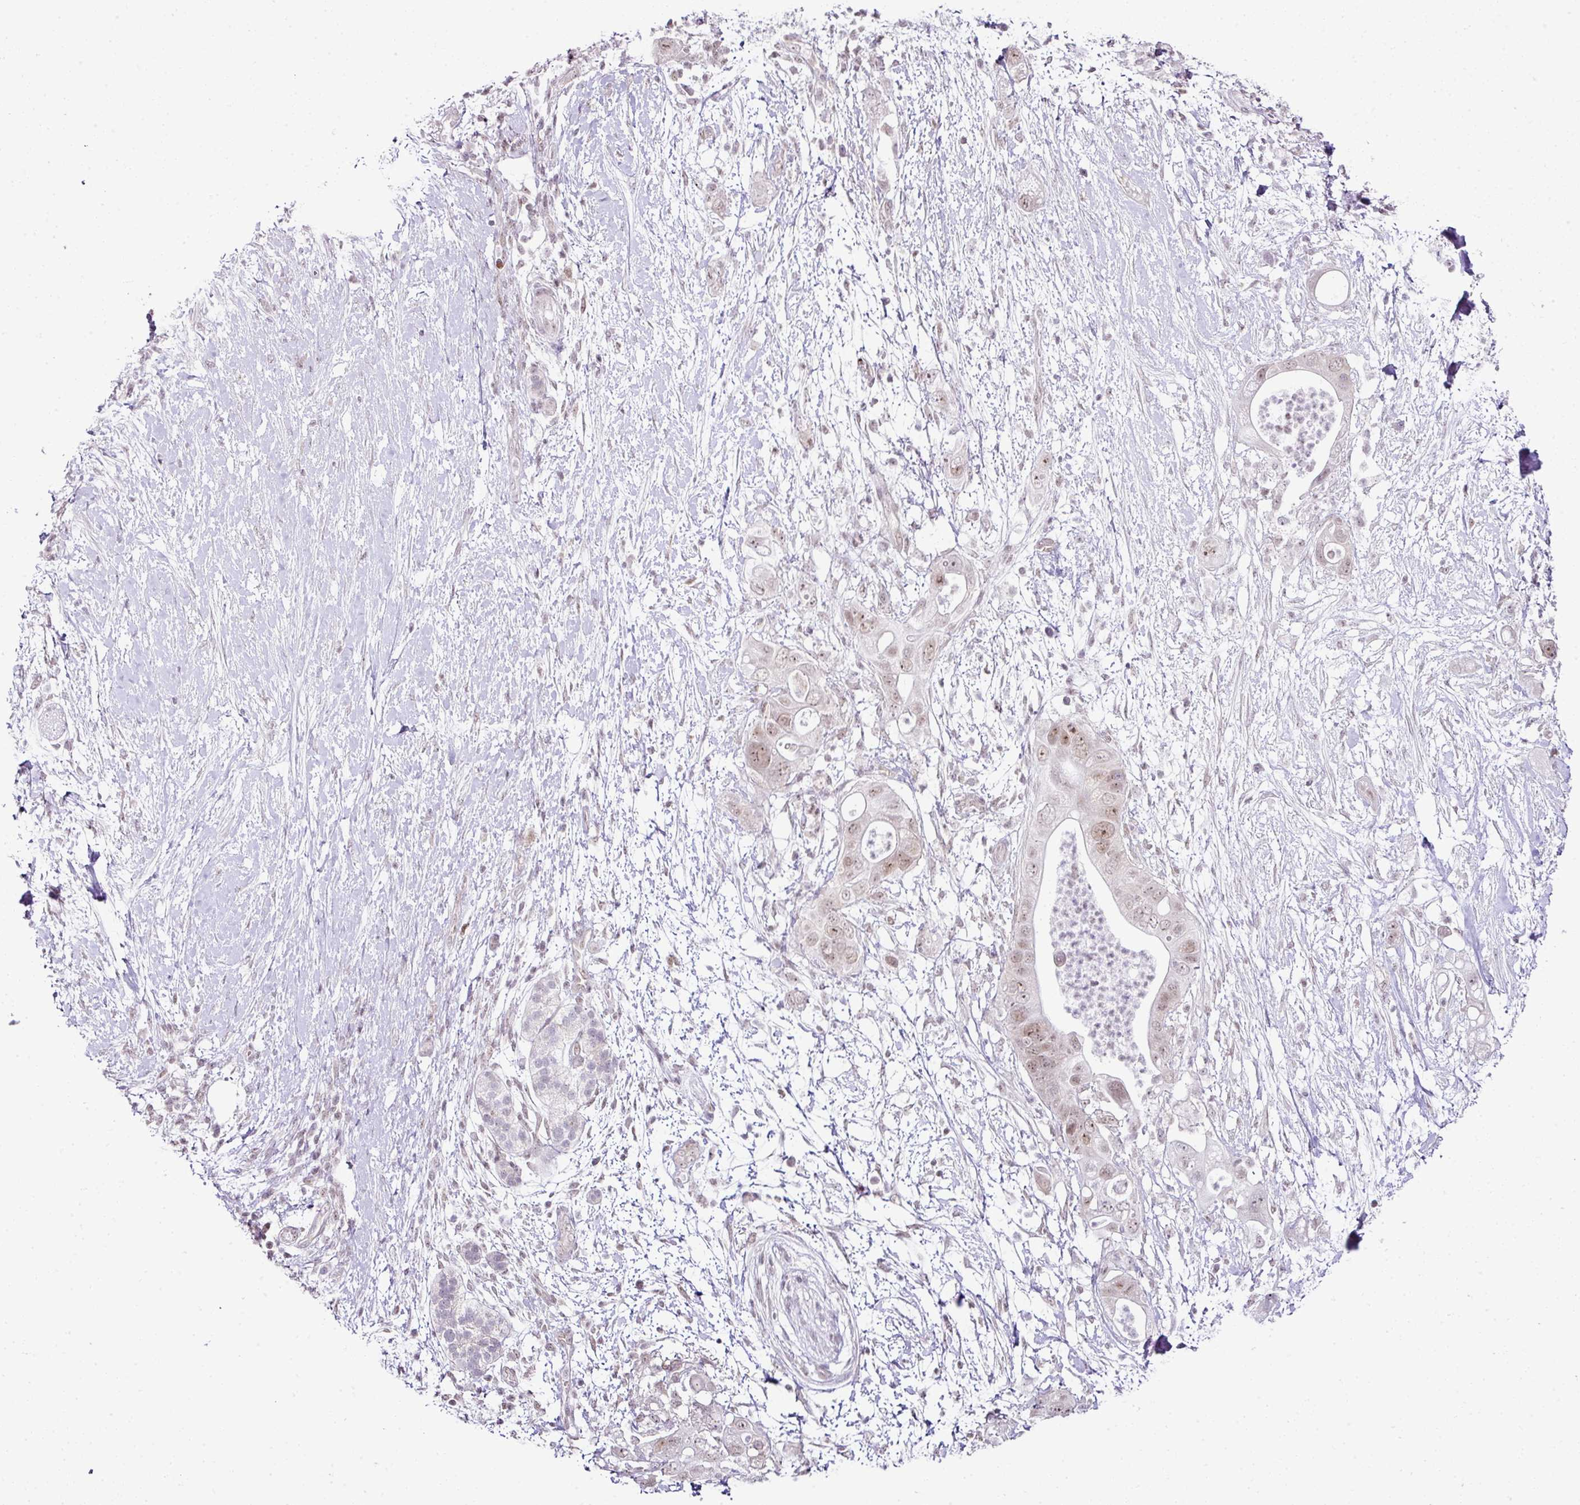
{"staining": {"intensity": "weak", "quantity": ">75%", "location": "nuclear"}, "tissue": "pancreatic cancer", "cell_type": "Tumor cells", "image_type": "cancer", "snomed": [{"axis": "morphology", "description": "Adenocarcinoma, NOS"}, {"axis": "topography", "description": "Pancreas"}], "caption": "A photomicrograph of human pancreatic cancer stained for a protein exhibits weak nuclear brown staining in tumor cells. Using DAB (3,3'-diaminobenzidine) (brown) and hematoxylin (blue) stains, captured at high magnification using brightfield microscopy.", "gene": "FAM32A", "patient": {"sex": "female", "age": 72}}